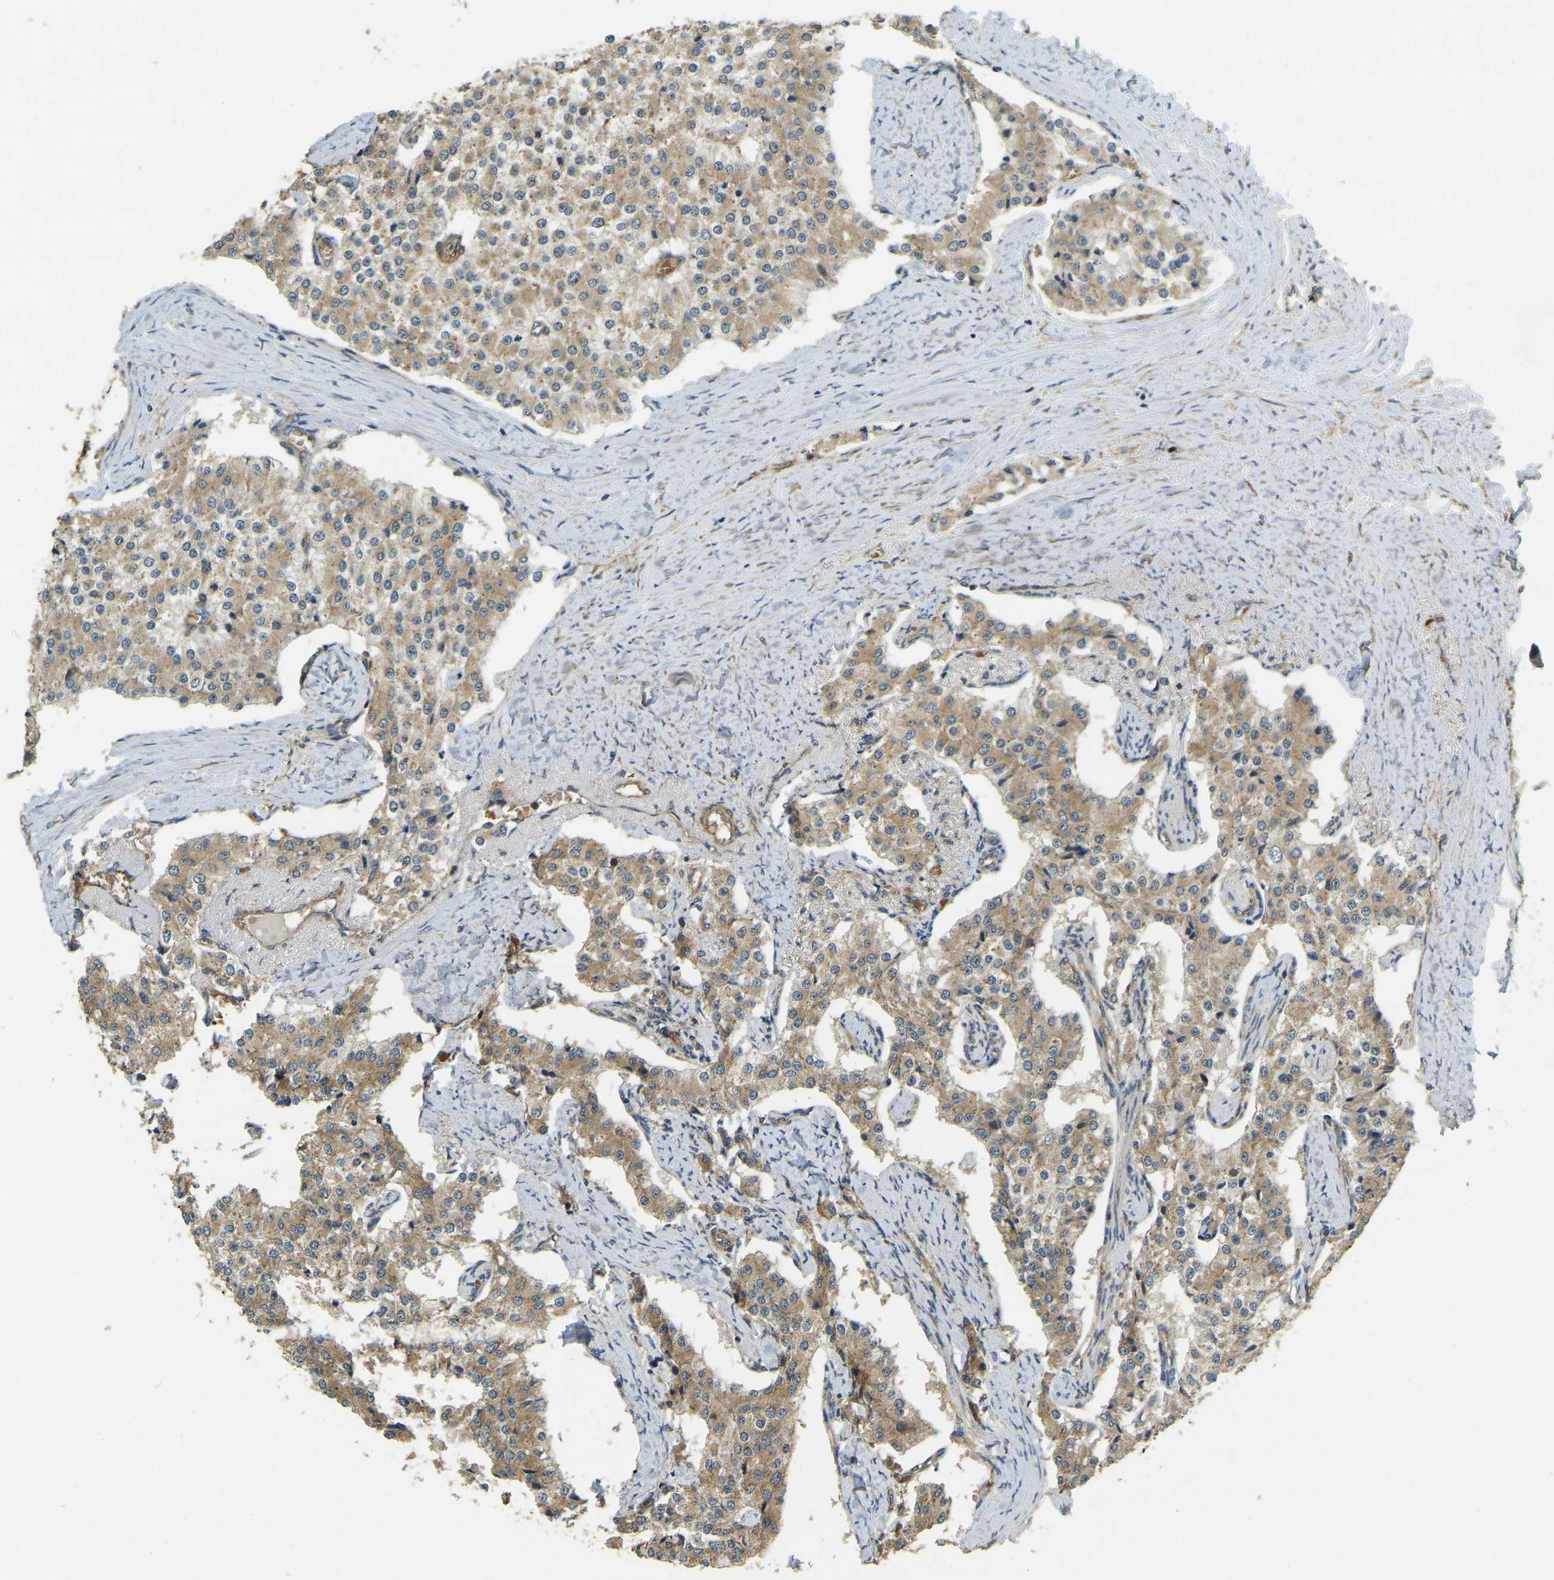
{"staining": {"intensity": "moderate", "quantity": ">75%", "location": "cytoplasmic/membranous"}, "tissue": "carcinoid", "cell_type": "Tumor cells", "image_type": "cancer", "snomed": [{"axis": "morphology", "description": "Carcinoid, malignant, NOS"}, {"axis": "topography", "description": "Colon"}], "caption": "Human carcinoid stained for a protein (brown) demonstrates moderate cytoplasmic/membranous positive expression in about >75% of tumor cells.", "gene": "ERGIC1", "patient": {"sex": "female", "age": 52}}